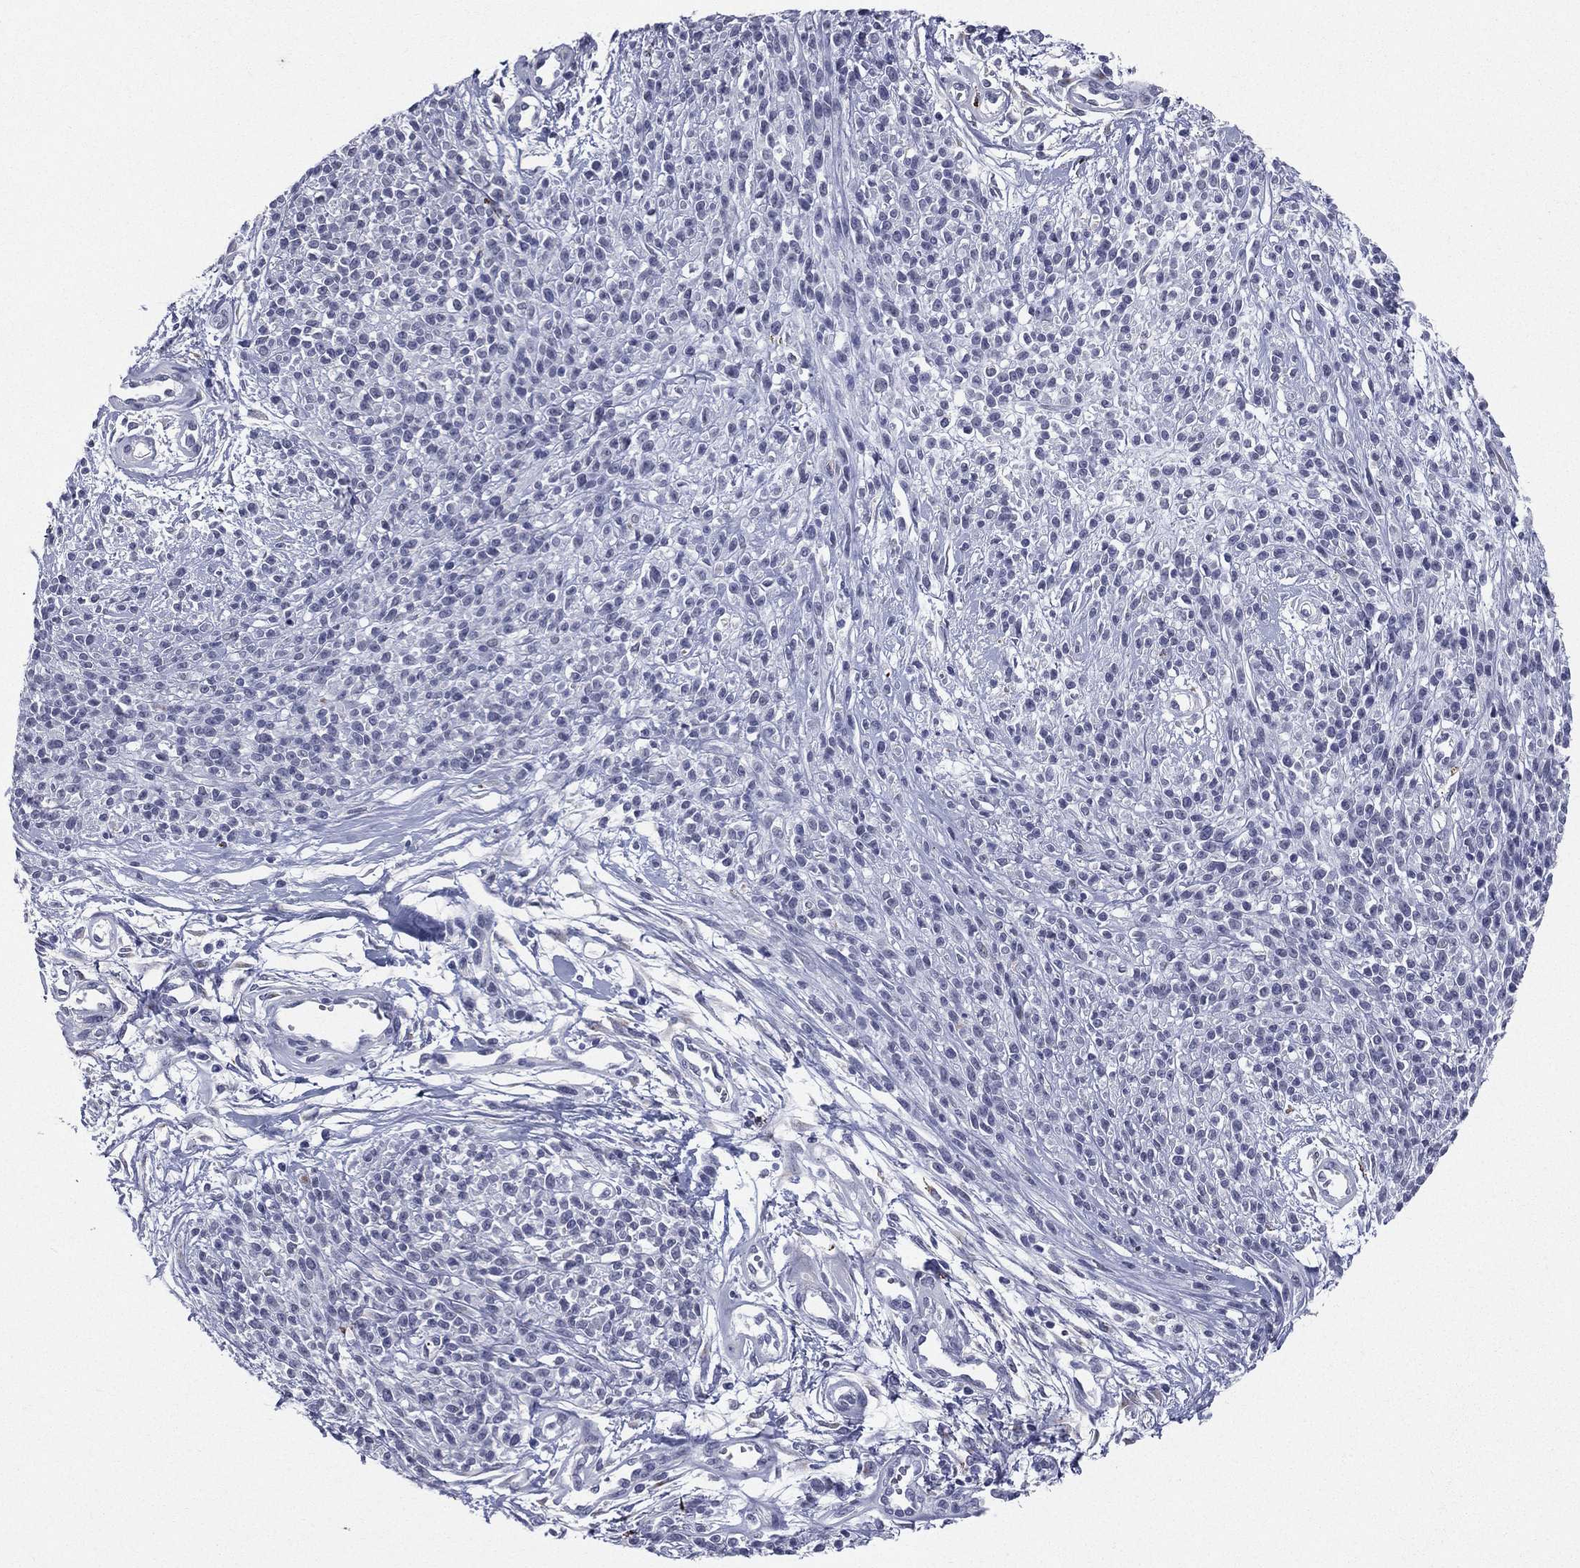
{"staining": {"intensity": "negative", "quantity": "none", "location": "none"}, "tissue": "melanoma", "cell_type": "Tumor cells", "image_type": "cancer", "snomed": [{"axis": "morphology", "description": "Malignant melanoma, NOS"}, {"axis": "topography", "description": "Skin"}, {"axis": "topography", "description": "Skin of trunk"}], "caption": "Immunohistochemistry (IHC) histopathology image of malignant melanoma stained for a protein (brown), which displays no positivity in tumor cells.", "gene": "HLA-DOA", "patient": {"sex": "male", "age": 74}}